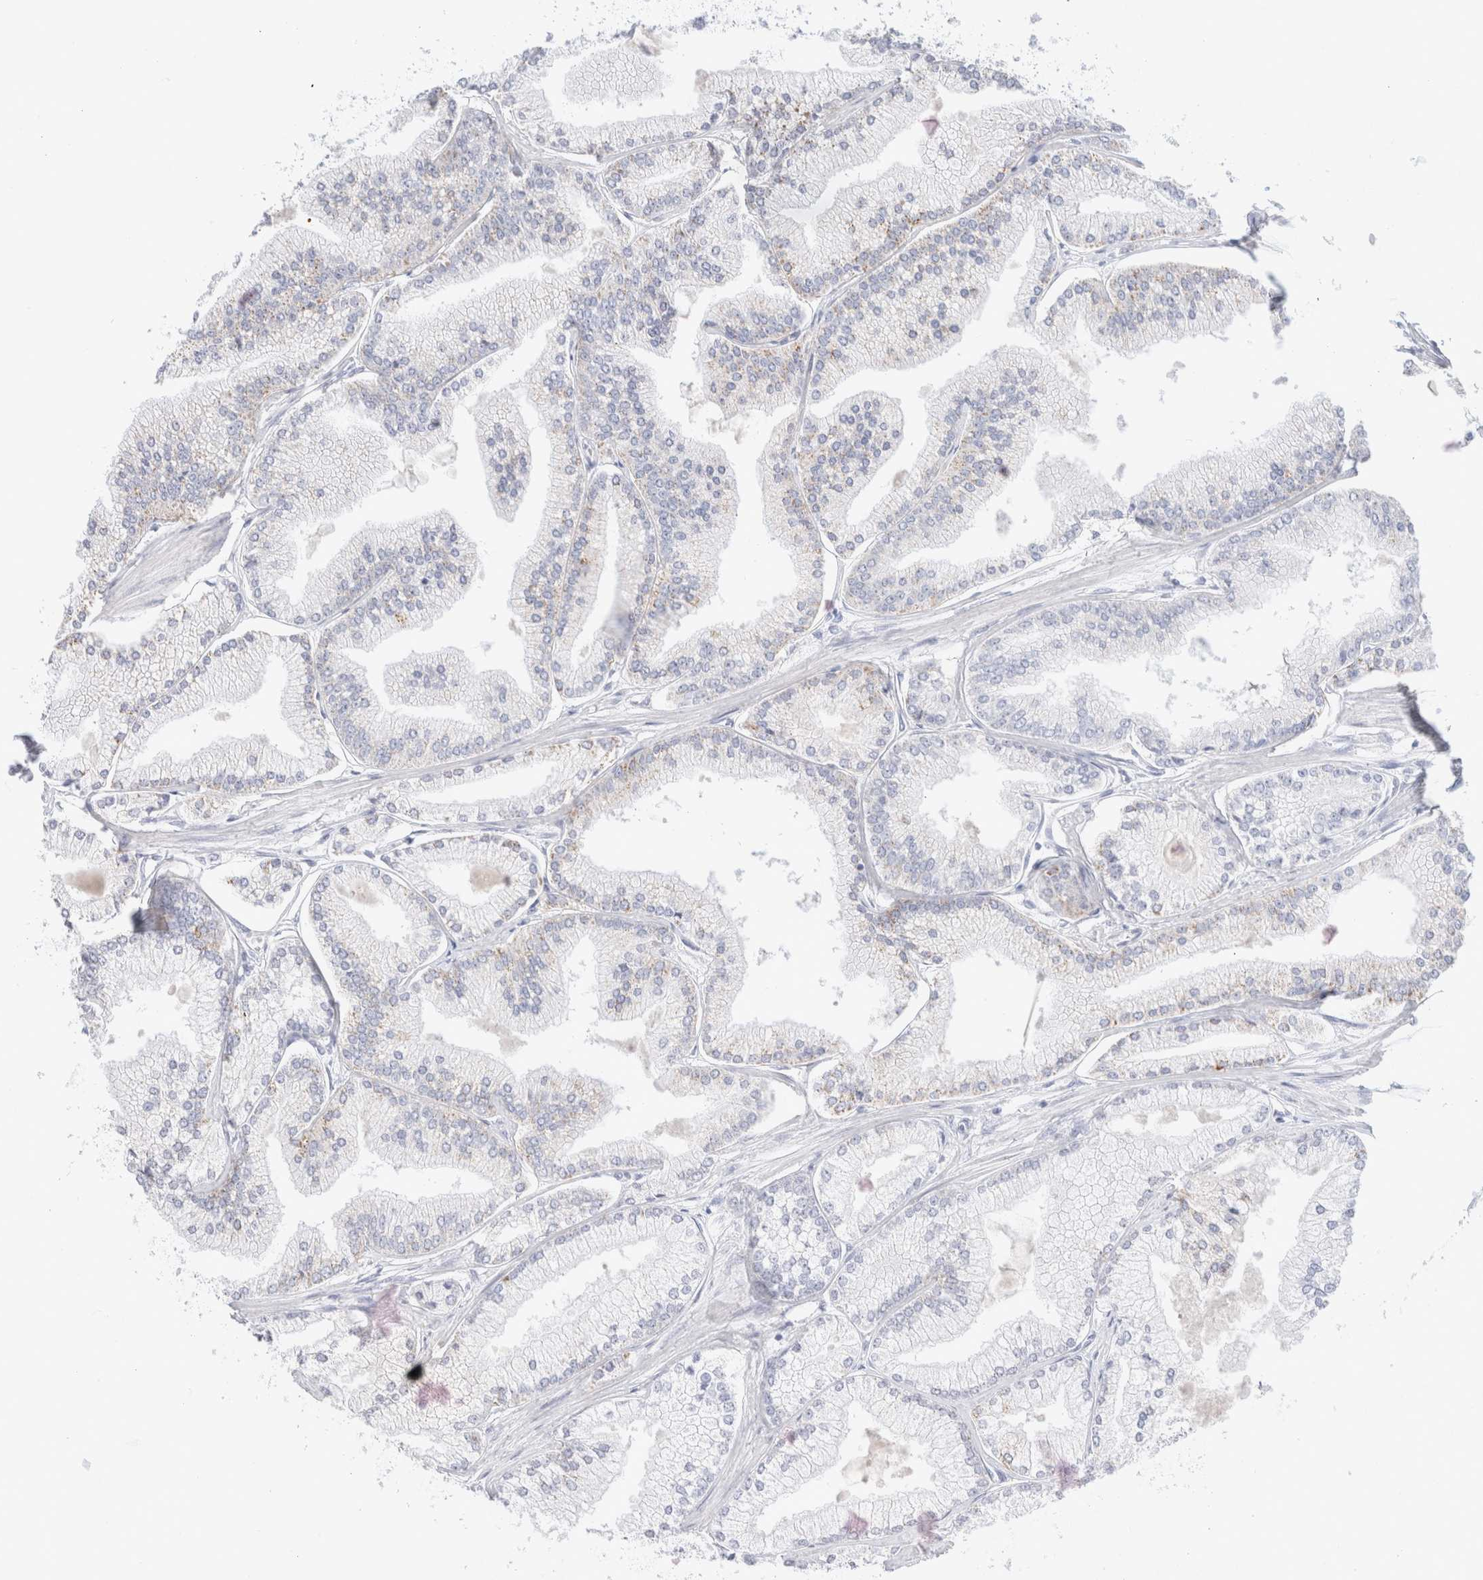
{"staining": {"intensity": "weak", "quantity": "<25%", "location": "cytoplasmic/membranous"}, "tissue": "prostate cancer", "cell_type": "Tumor cells", "image_type": "cancer", "snomed": [{"axis": "morphology", "description": "Adenocarcinoma, Low grade"}, {"axis": "topography", "description": "Prostate"}], "caption": "Prostate cancer (adenocarcinoma (low-grade)) stained for a protein using immunohistochemistry (IHC) shows no positivity tumor cells.", "gene": "ARG1", "patient": {"sex": "male", "age": 52}}